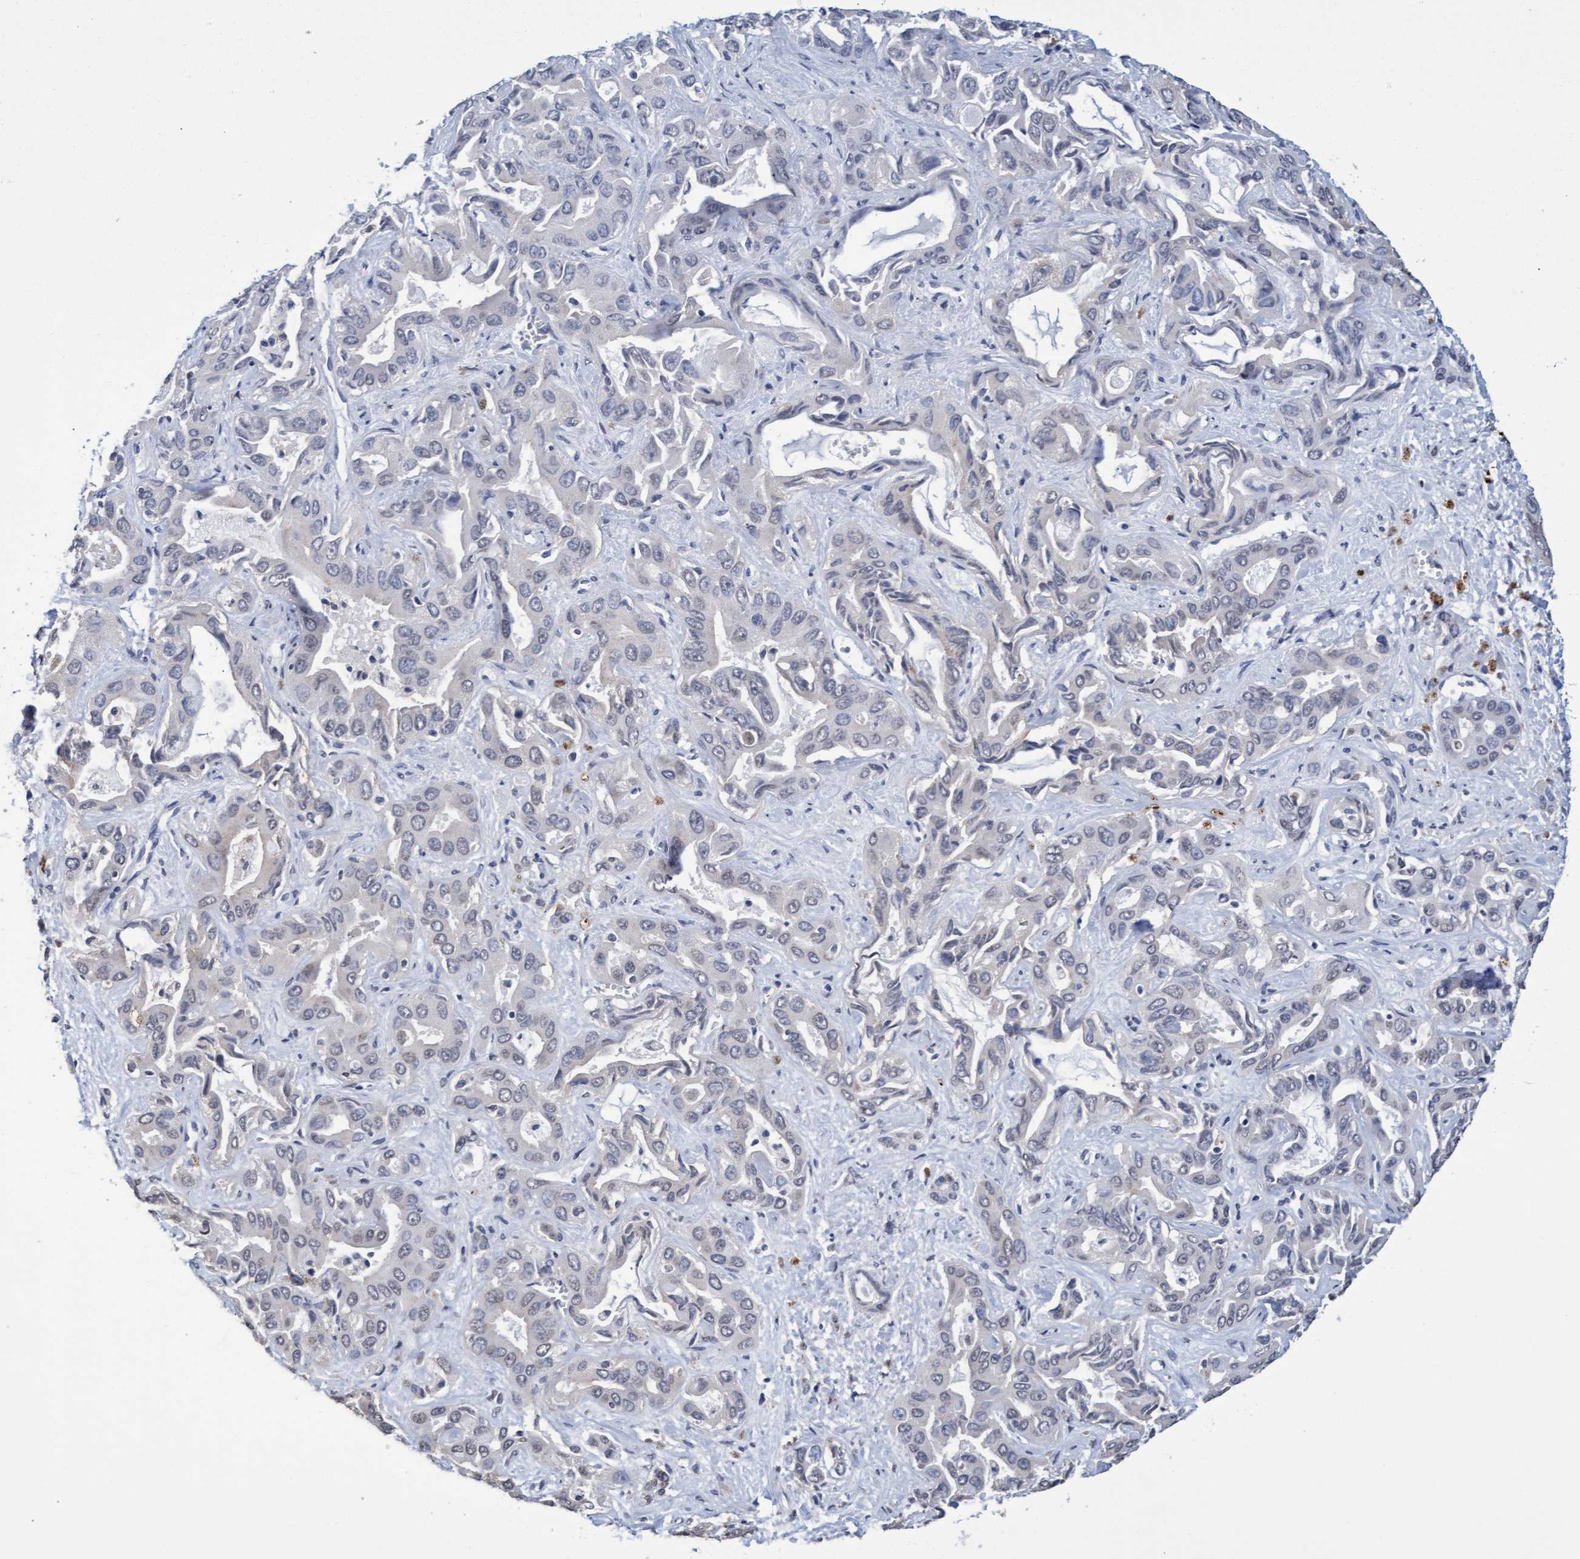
{"staining": {"intensity": "negative", "quantity": "none", "location": "none"}, "tissue": "liver cancer", "cell_type": "Tumor cells", "image_type": "cancer", "snomed": [{"axis": "morphology", "description": "Cholangiocarcinoma"}, {"axis": "topography", "description": "Liver"}], "caption": "IHC of human liver cancer (cholangiocarcinoma) displays no expression in tumor cells.", "gene": "GPR39", "patient": {"sex": "female", "age": 52}}